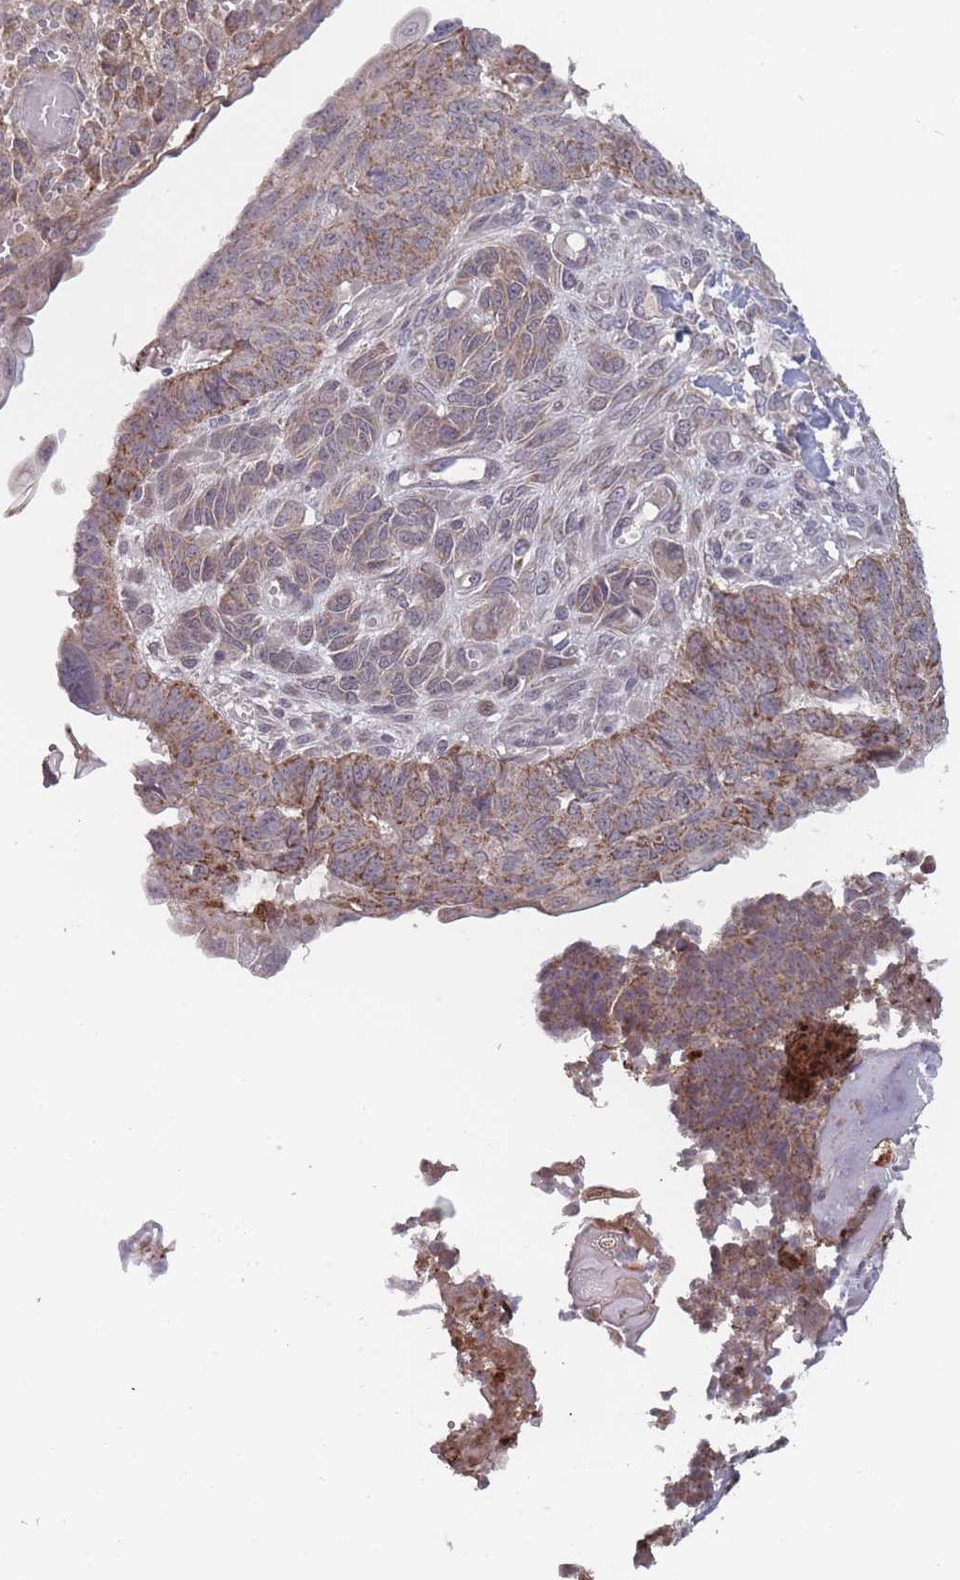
{"staining": {"intensity": "weak", "quantity": ">75%", "location": "cytoplasmic/membranous"}, "tissue": "endometrial cancer", "cell_type": "Tumor cells", "image_type": "cancer", "snomed": [{"axis": "morphology", "description": "Adenocarcinoma, NOS"}, {"axis": "topography", "description": "Endometrium"}], "caption": "Immunohistochemical staining of endometrial adenocarcinoma demonstrates low levels of weak cytoplasmic/membranous protein staining in approximately >75% of tumor cells.", "gene": "TMEM232", "patient": {"sex": "female", "age": 32}}